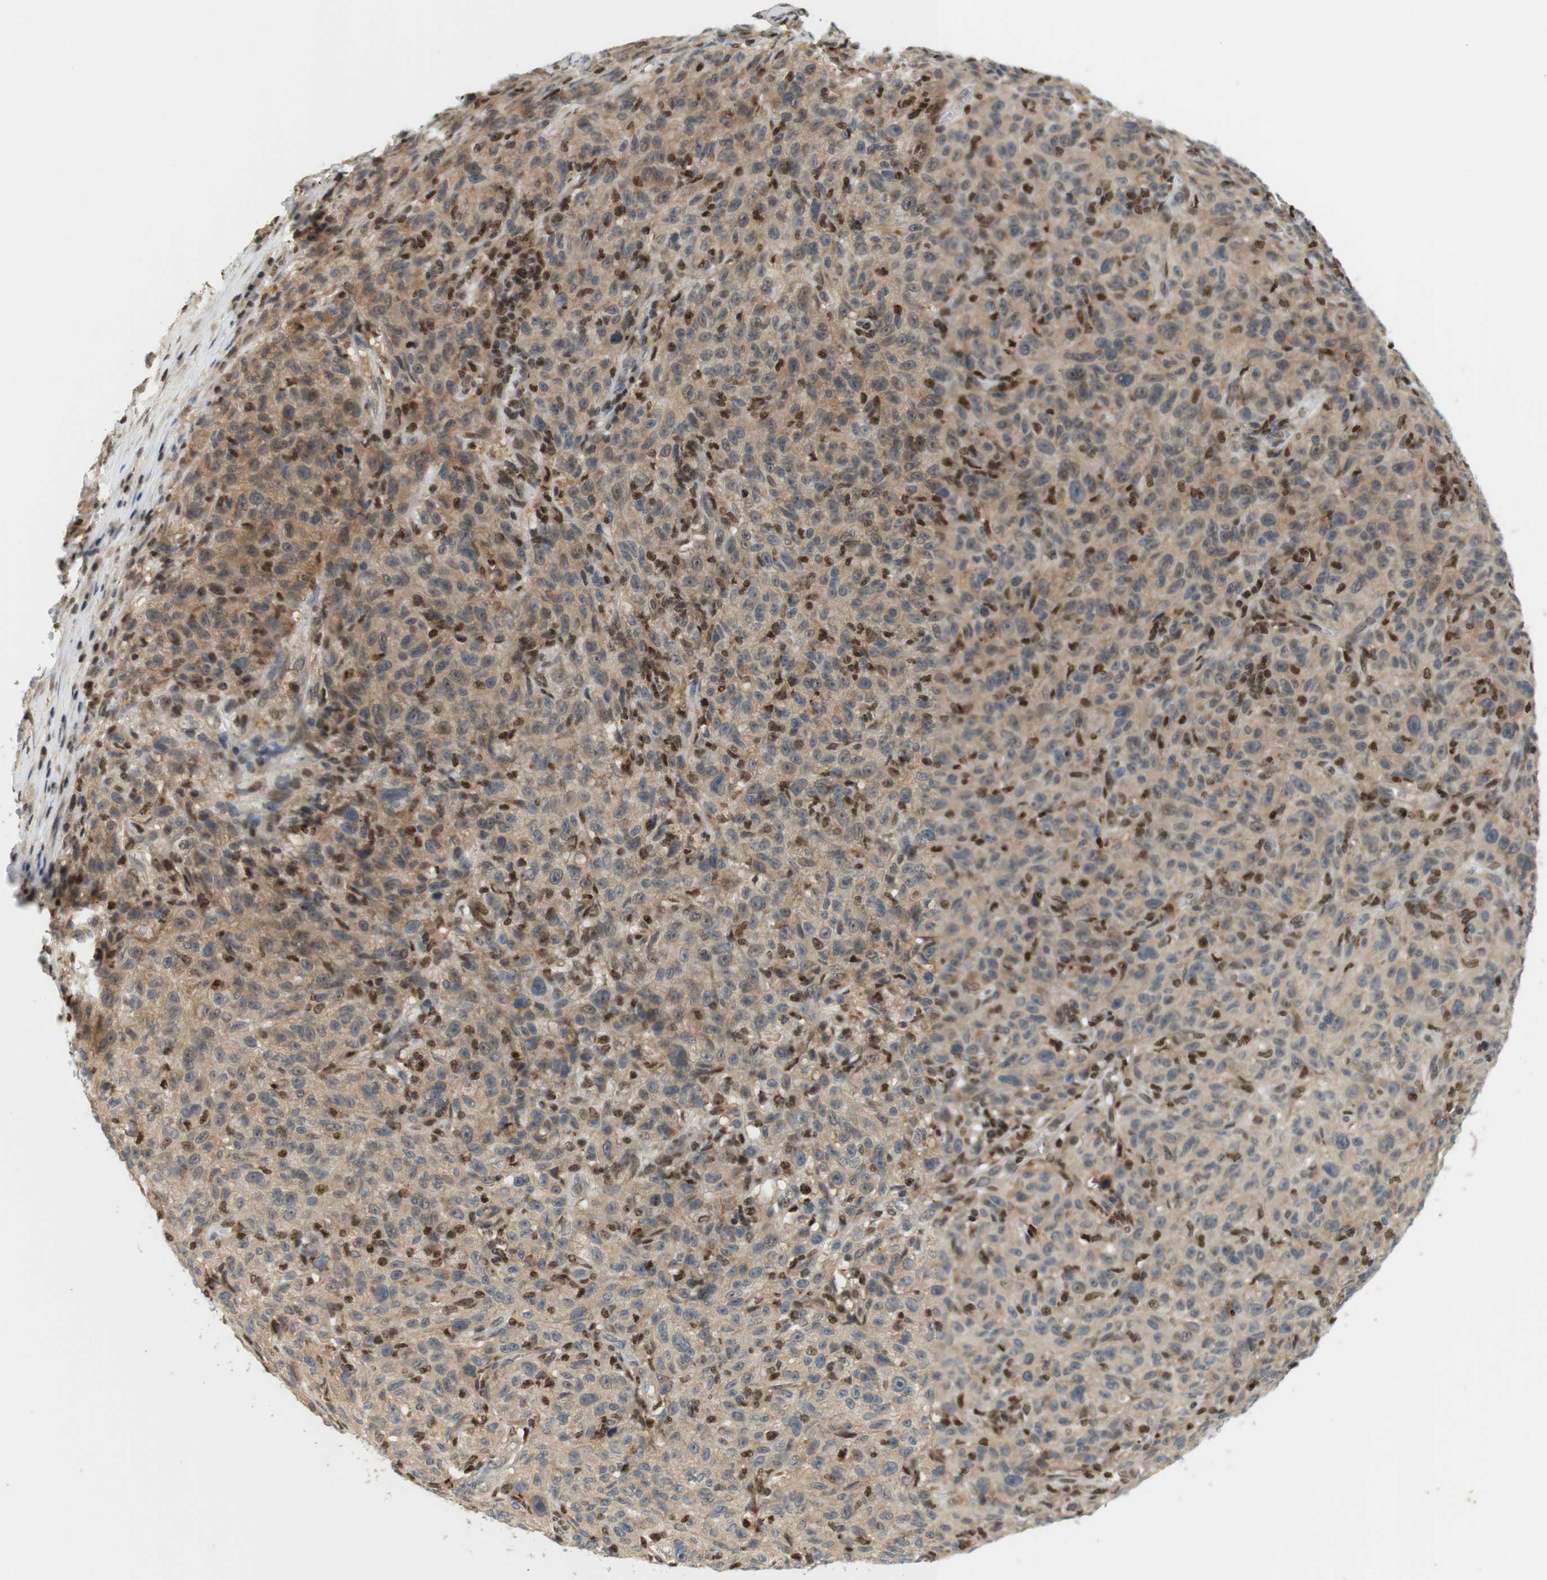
{"staining": {"intensity": "moderate", "quantity": "25%-75%", "location": "cytoplasmic/membranous"}, "tissue": "melanoma", "cell_type": "Tumor cells", "image_type": "cancer", "snomed": [{"axis": "morphology", "description": "Malignant melanoma, NOS"}, {"axis": "topography", "description": "Skin"}], "caption": "There is medium levels of moderate cytoplasmic/membranous staining in tumor cells of malignant melanoma, as demonstrated by immunohistochemical staining (brown color).", "gene": "MBD1", "patient": {"sex": "female", "age": 82}}